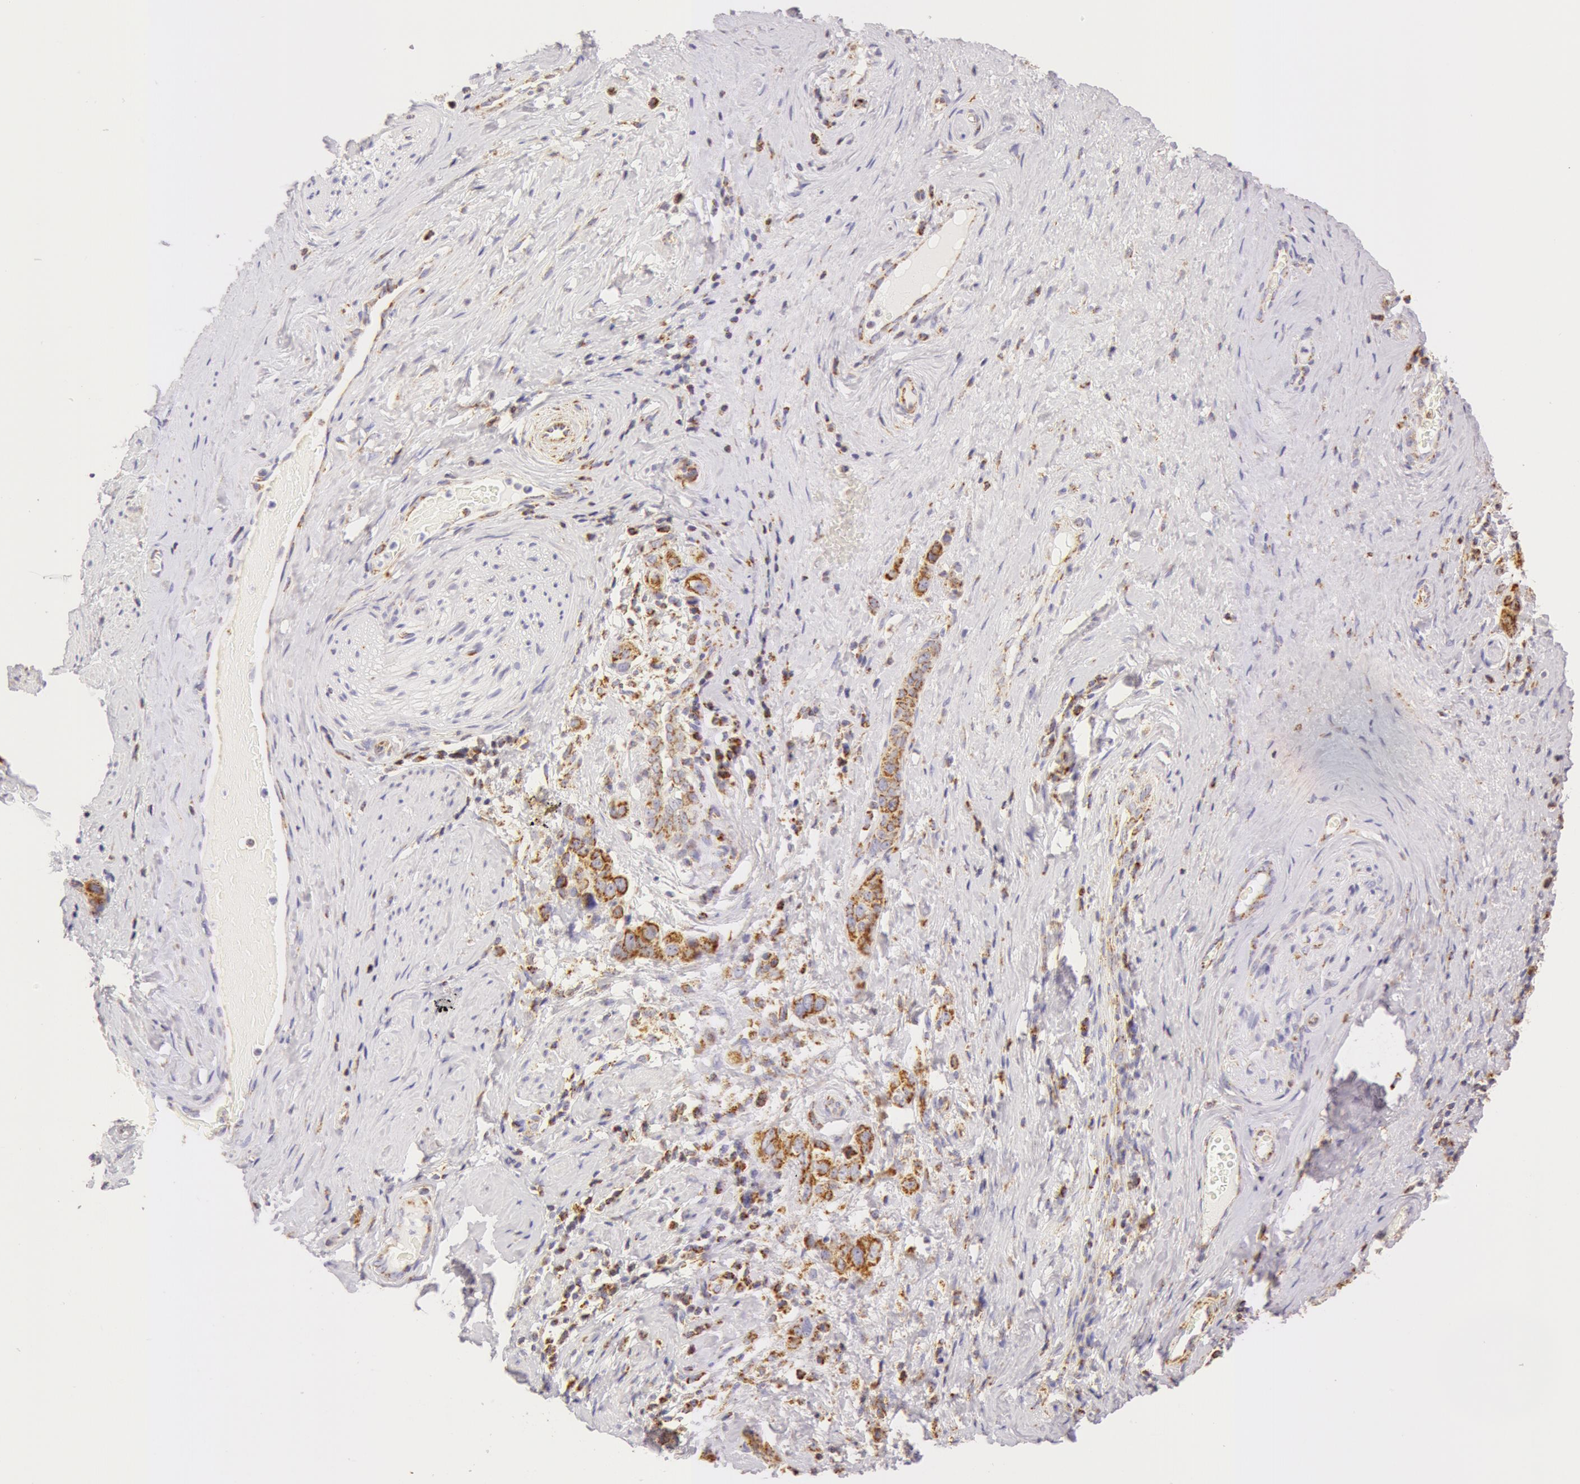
{"staining": {"intensity": "moderate", "quantity": ">75%", "location": "cytoplasmic/membranous"}, "tissue": "cervical cancer", "cell_type": "Tumor cells", "image_type": "cancer", "snomed": [{"axis": "morphology", "description": "Squamous cell carcinoma, NOS"}, {"axis": "topography", "description": "Cervix"}], "caption": "Moderate cytoplasmic/membranous staining for a protein is seen in about >75% of tumor cells of cervical cancer (squamous cell carcinoma) using IHC.", "gene": "ATP5F1B", "patient": {"sex": "female", "age": 54}}